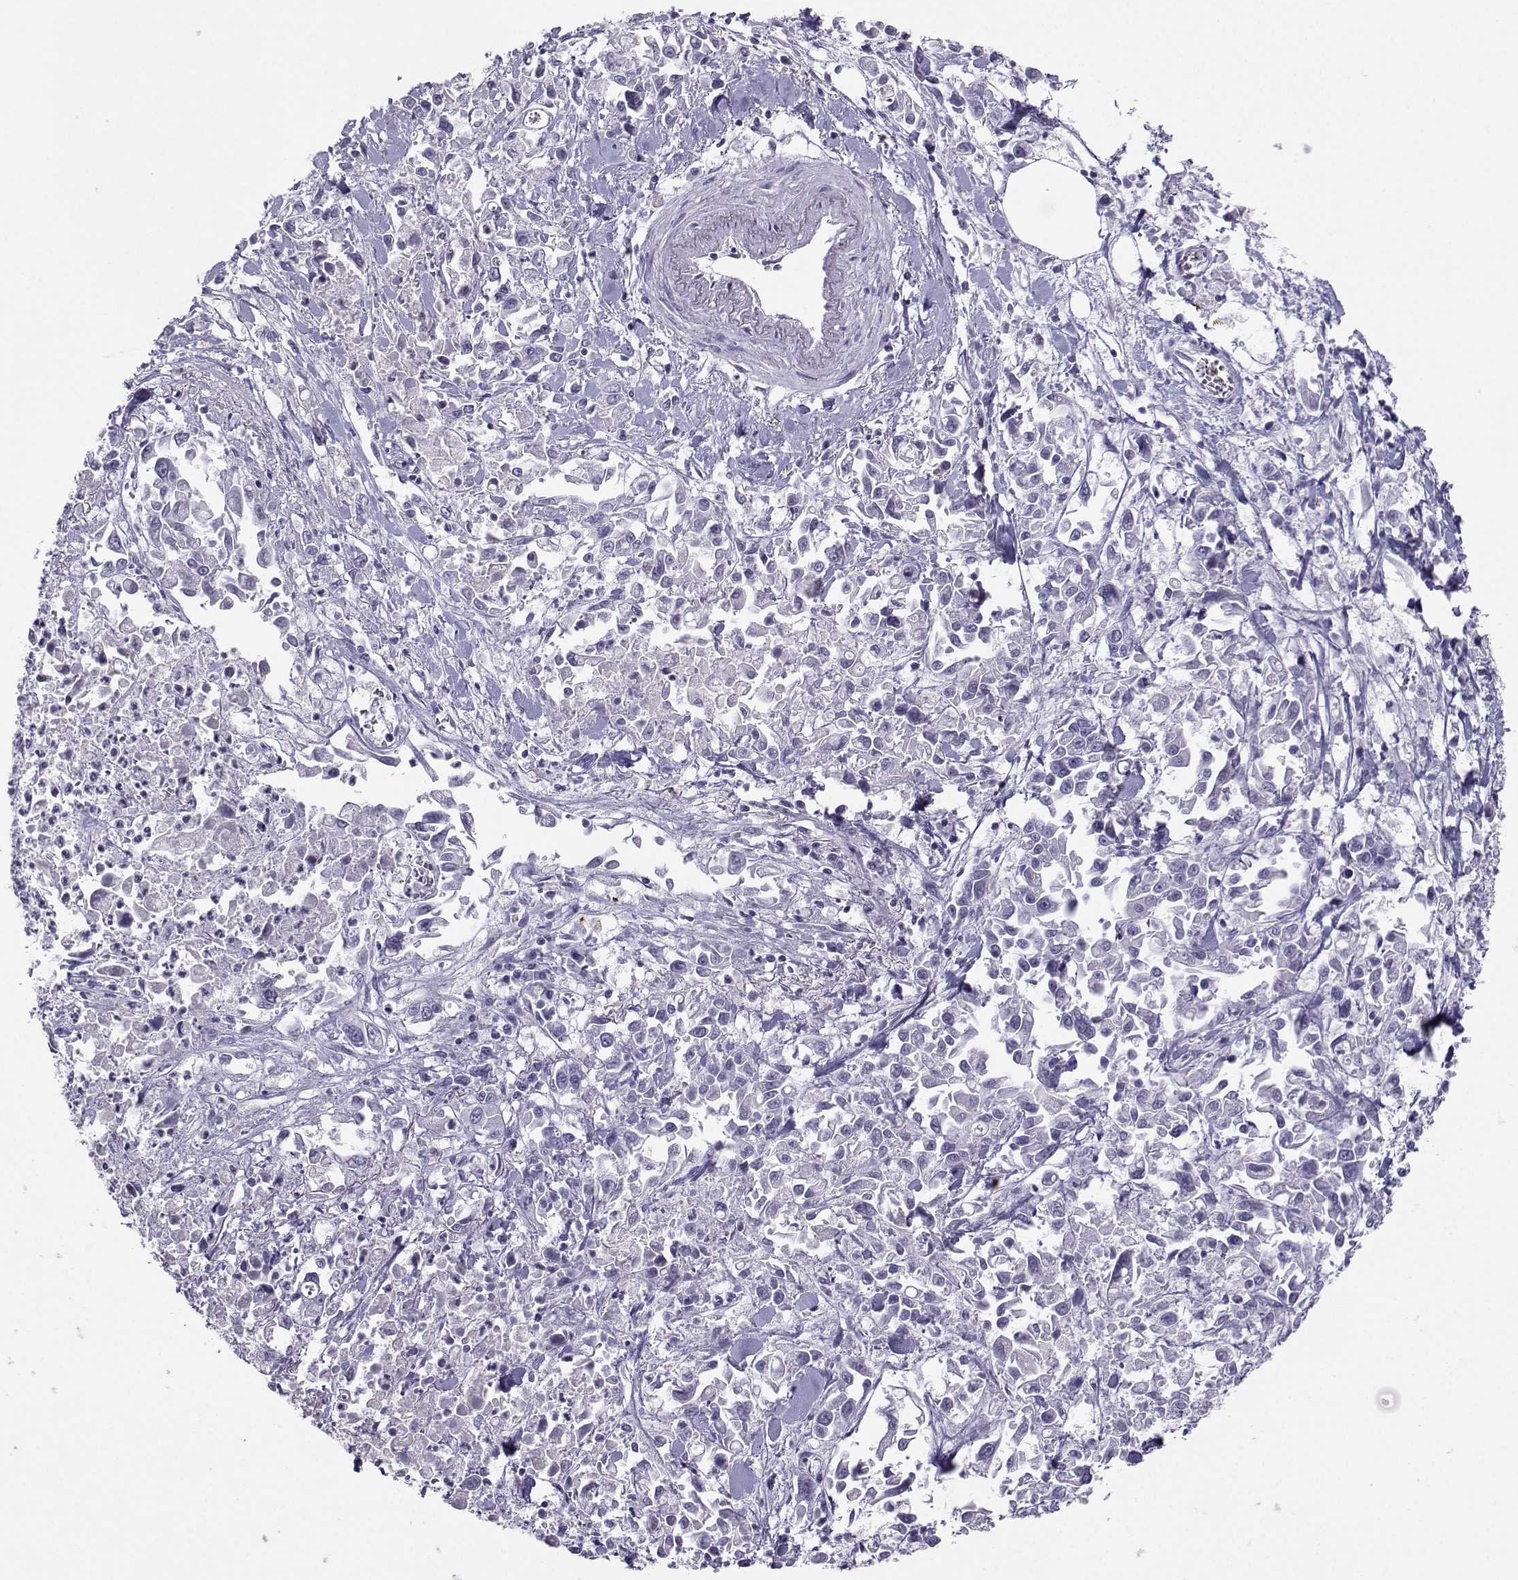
{"staining": {"intensity": "negative", "quantity": "none", "location": "none"}, "tissue": "pancreatic cancer", "cell_type": "Tumor cells", "image_type": "cancer", "snomed": [{"axis": "morphology", "description": "Adenocarcinoma, NOS"}, {"axis": "topography", "description": "Pancreas"}], "caption": "An image of pancreatic adenocarcinoma stained for a protein demonstrates no brown staining in tumor cells. The staining was performed using DAB (3,3'-diaminobenzidine) to visualize the protein expression in brown, while the nuclei were stained in blue with hematoxylin (Magnification: 20x).", "gene": "LHX1", "patient": {"sex": "female", "age": 83}}